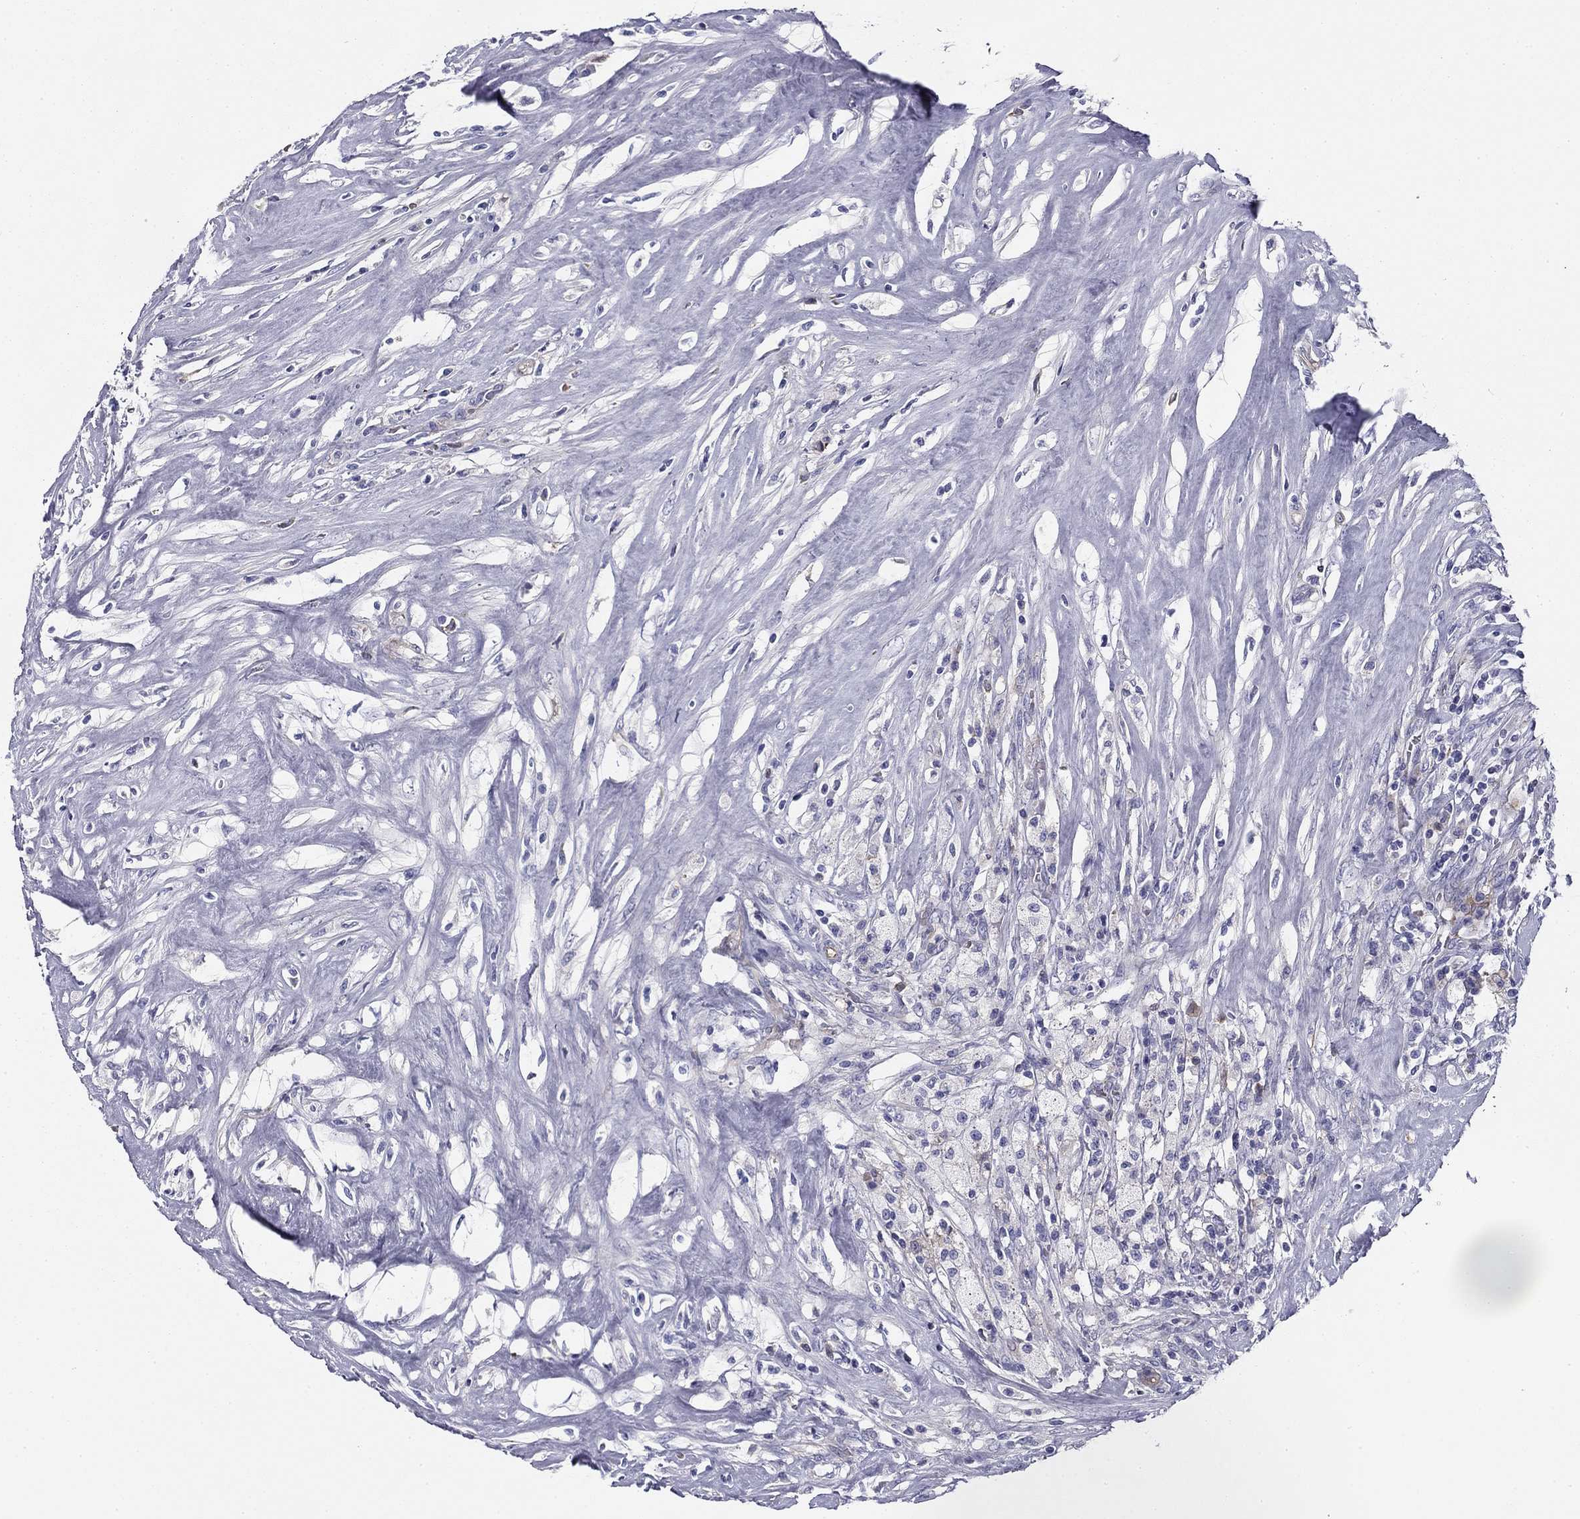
{"staining": {"intensity": "negative", "quantity": "none", "location": "none"}, "tissue": "testis cancer", "cell_type": "Tumor cells", "image_type": "cancer", "snomed": [{"axis": "morphology", "description": "Necrosis, NOS"}, {"axis": "morphology", "description": "Carcinoma, Embryonal, NOS"}, {"axis": "topography", "description": "Testis"}], "caption": "Embryonal carcinoma (testis) stained for a protein using immunohistochemistry (IHC) demonstrates no expression tumor cells.", "gene": "CPLX4", "patient": {"sex": "male", "age": 19}}